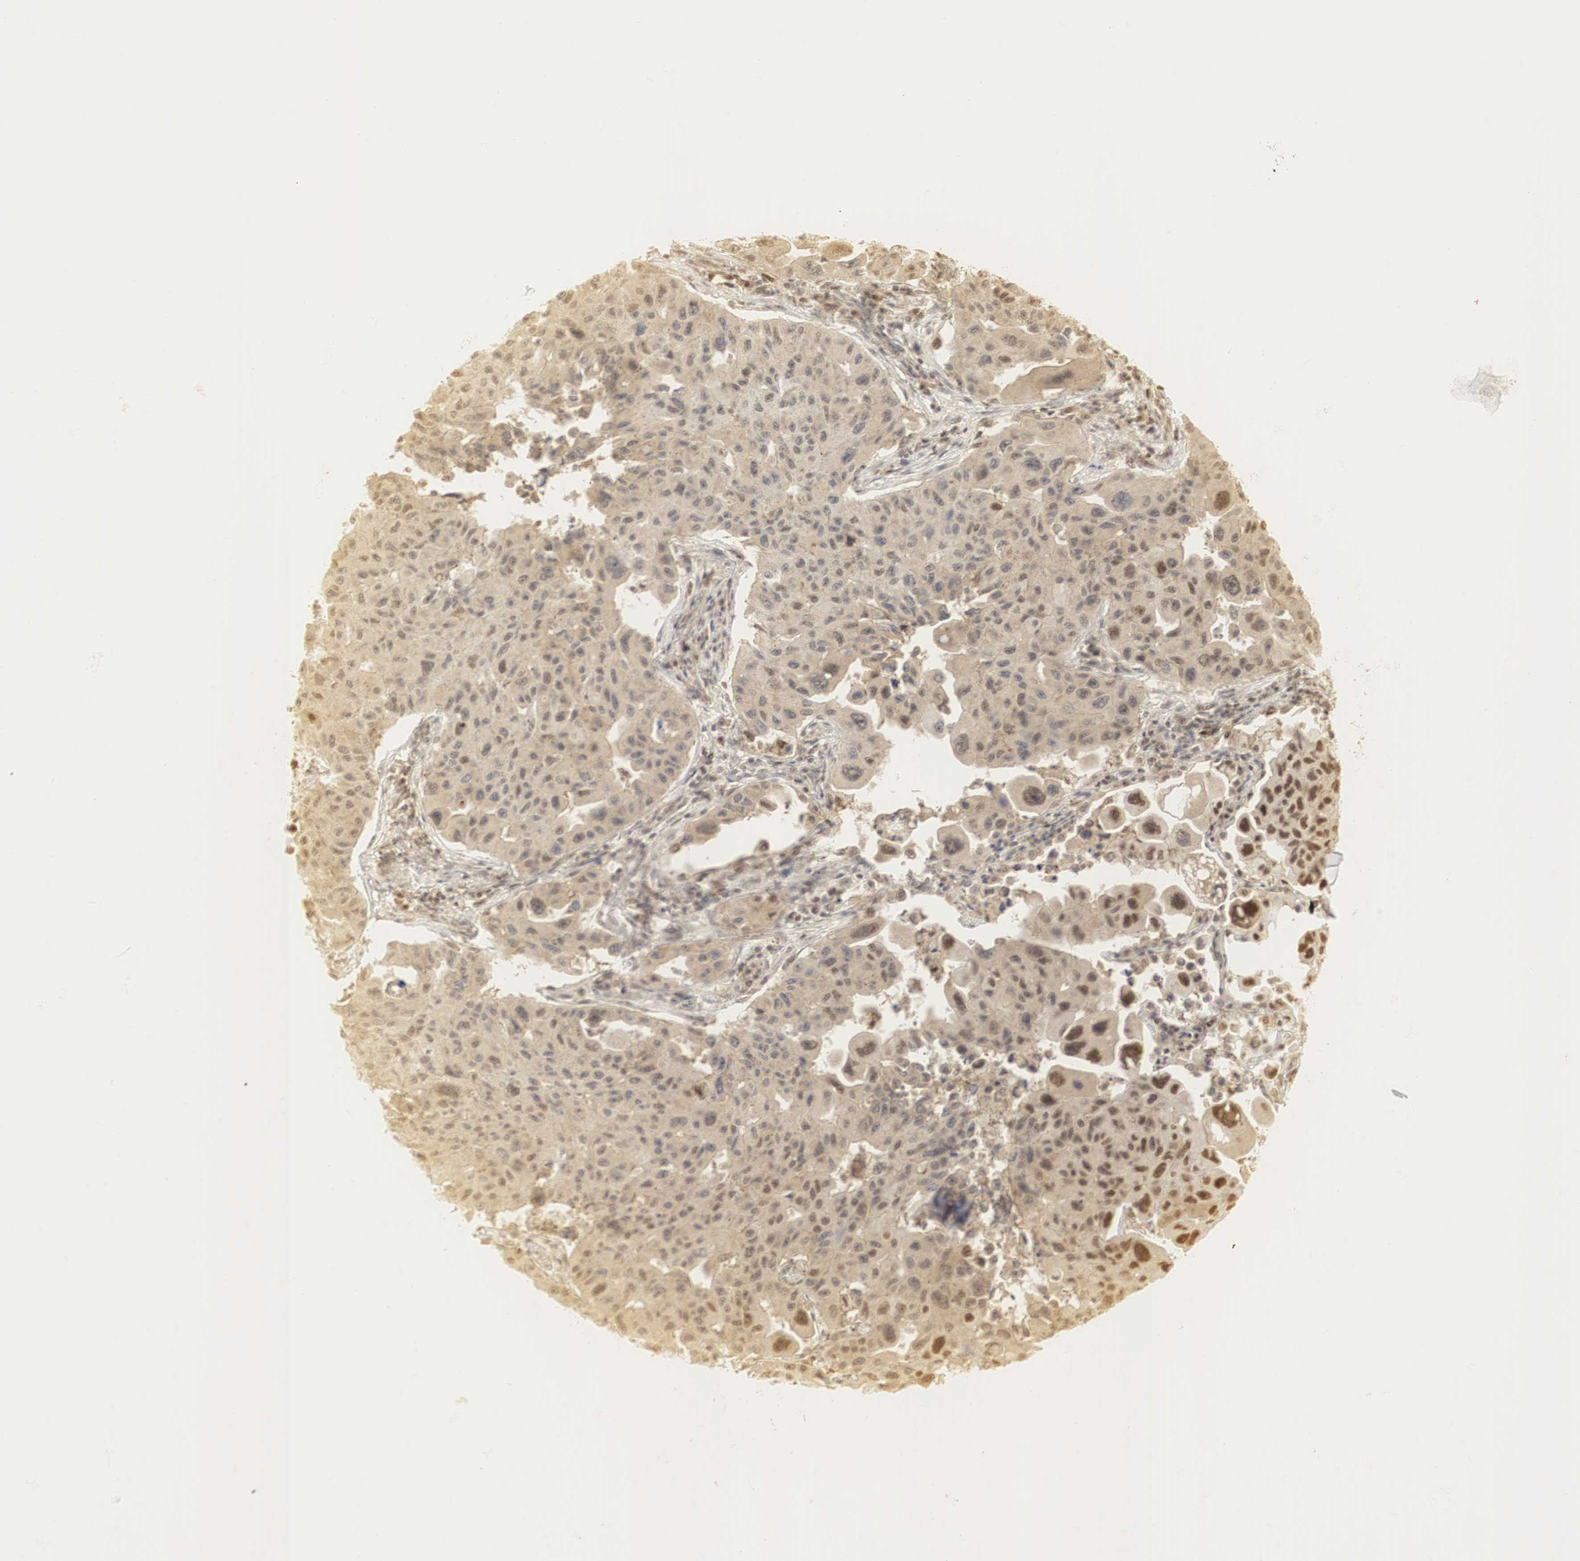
{"staining": {"intensity": "moderate", "quantity": ">75%", "location": "cytoplasmic/membranous,nuclear"}, "tissue": "lung cancer", "cell_type": "Tumor cells", "image_type": "cancer", "snomed": [{"axis": "morphology", "description": "Adenocarcinoma, NOS"}, {"axis": "topography", "description": "Lung"}], "caption": "Protein expression analysis of human lung cancer (adenocarcinoma) reveals moderate cytoplasmic/membranous and nuclear staining in approximately >75% of tumor cells. The staining was performed using DAB to visualize the protein expression in brown, while the nuclei were stained in blue with hematoxylin (Magnification: 20x).", "gene": "RNF113A", "patient": {"sex": "male", "age": 64}}